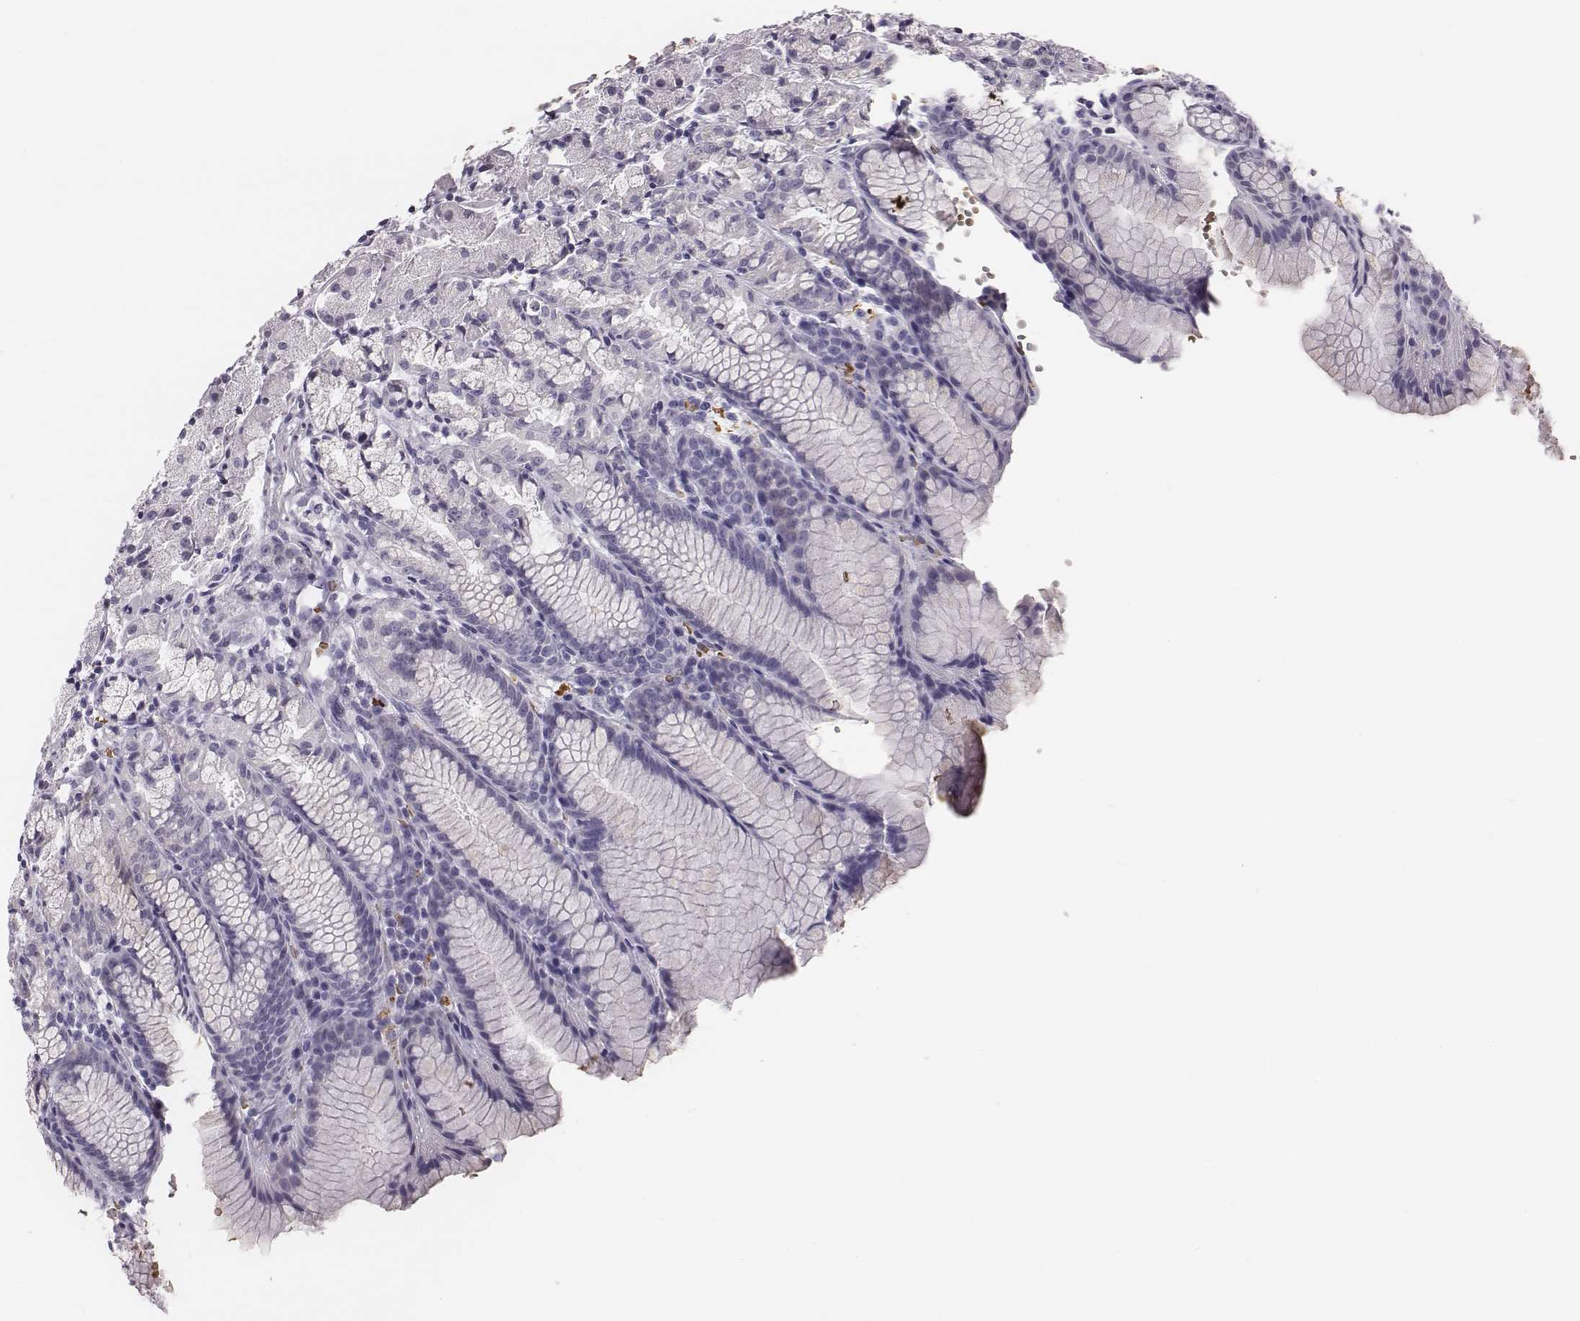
{"staining": {"intensity": "negative", "quantity": "none", "location": "none"}, "tissue": "stomach", "cell_type": "Glandular cells", "image_type": "normal", "snomed": [{"axis": "morphology", "description": "Normal tissue, NOS"}, {"axis": "topography", "description": "Stomach, upper"}], "caption": "Immunohistochemistry image of benign stomach: human stomach stained with DAB displays no significant protein staining in glandular cells.", "gene": "HBZ", "patient": {"sex": "male", "age": 47}}